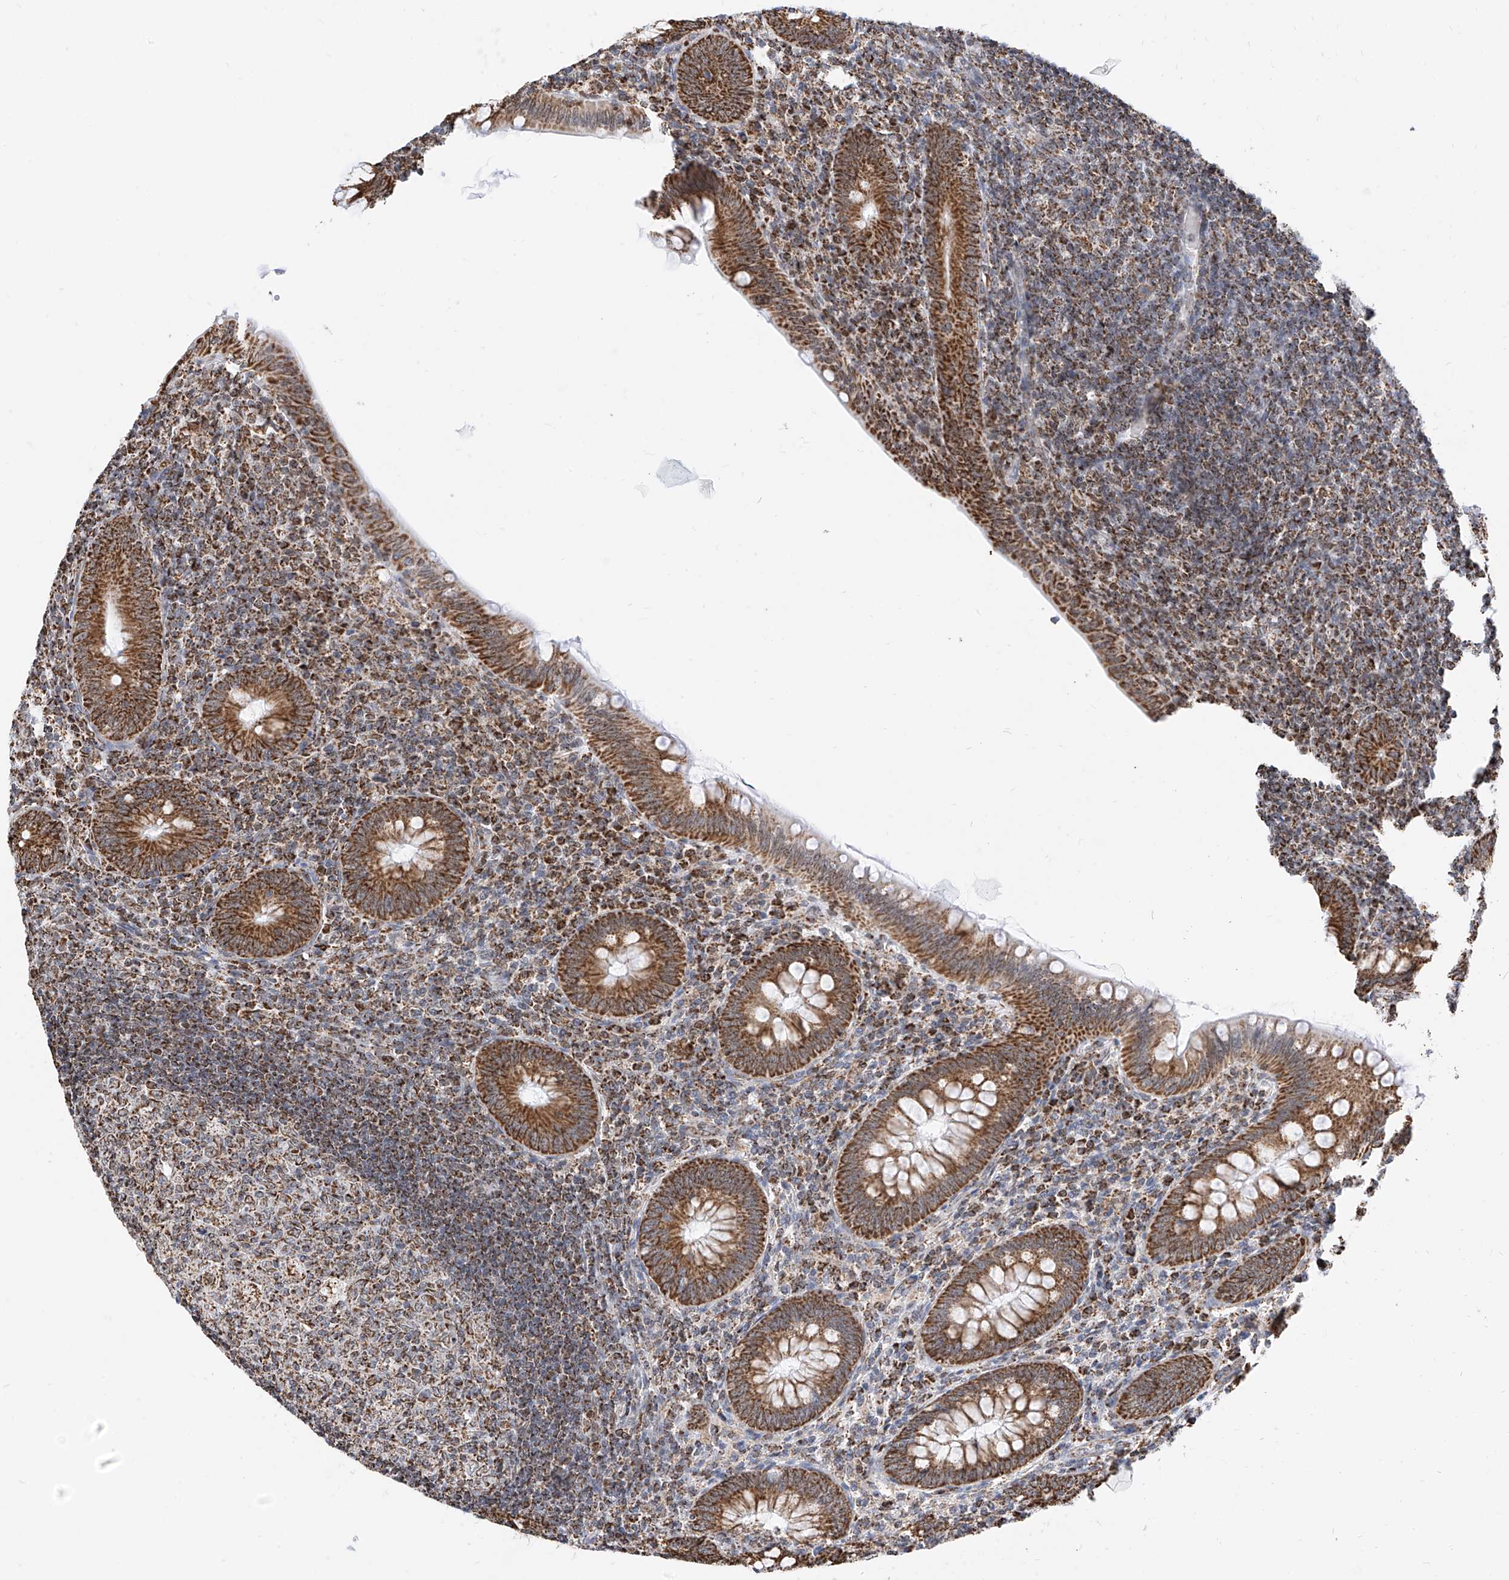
{"staining": {"intensity": "strong", "quantity": ">75%", "location": "cytoplasmic/membranous"}, "tissue": "appendix", "cell_type": "Glandular cells", "image_type": "normal", "snomed": [{"axis": "morphology", "description": "Normal tissue, NOS"}, {"axis": "topography", "description": "Appendix"}], "caption": "The micrograph displays staining of normal appendix, revealing strong cytoplasmic/membranous protein staining (brown color) within glandular cells. (Brightfield microscopy of DAB IHC at high magnification).", "gene": "NALCN", "patient": {"sex": "male", "age": 14}}